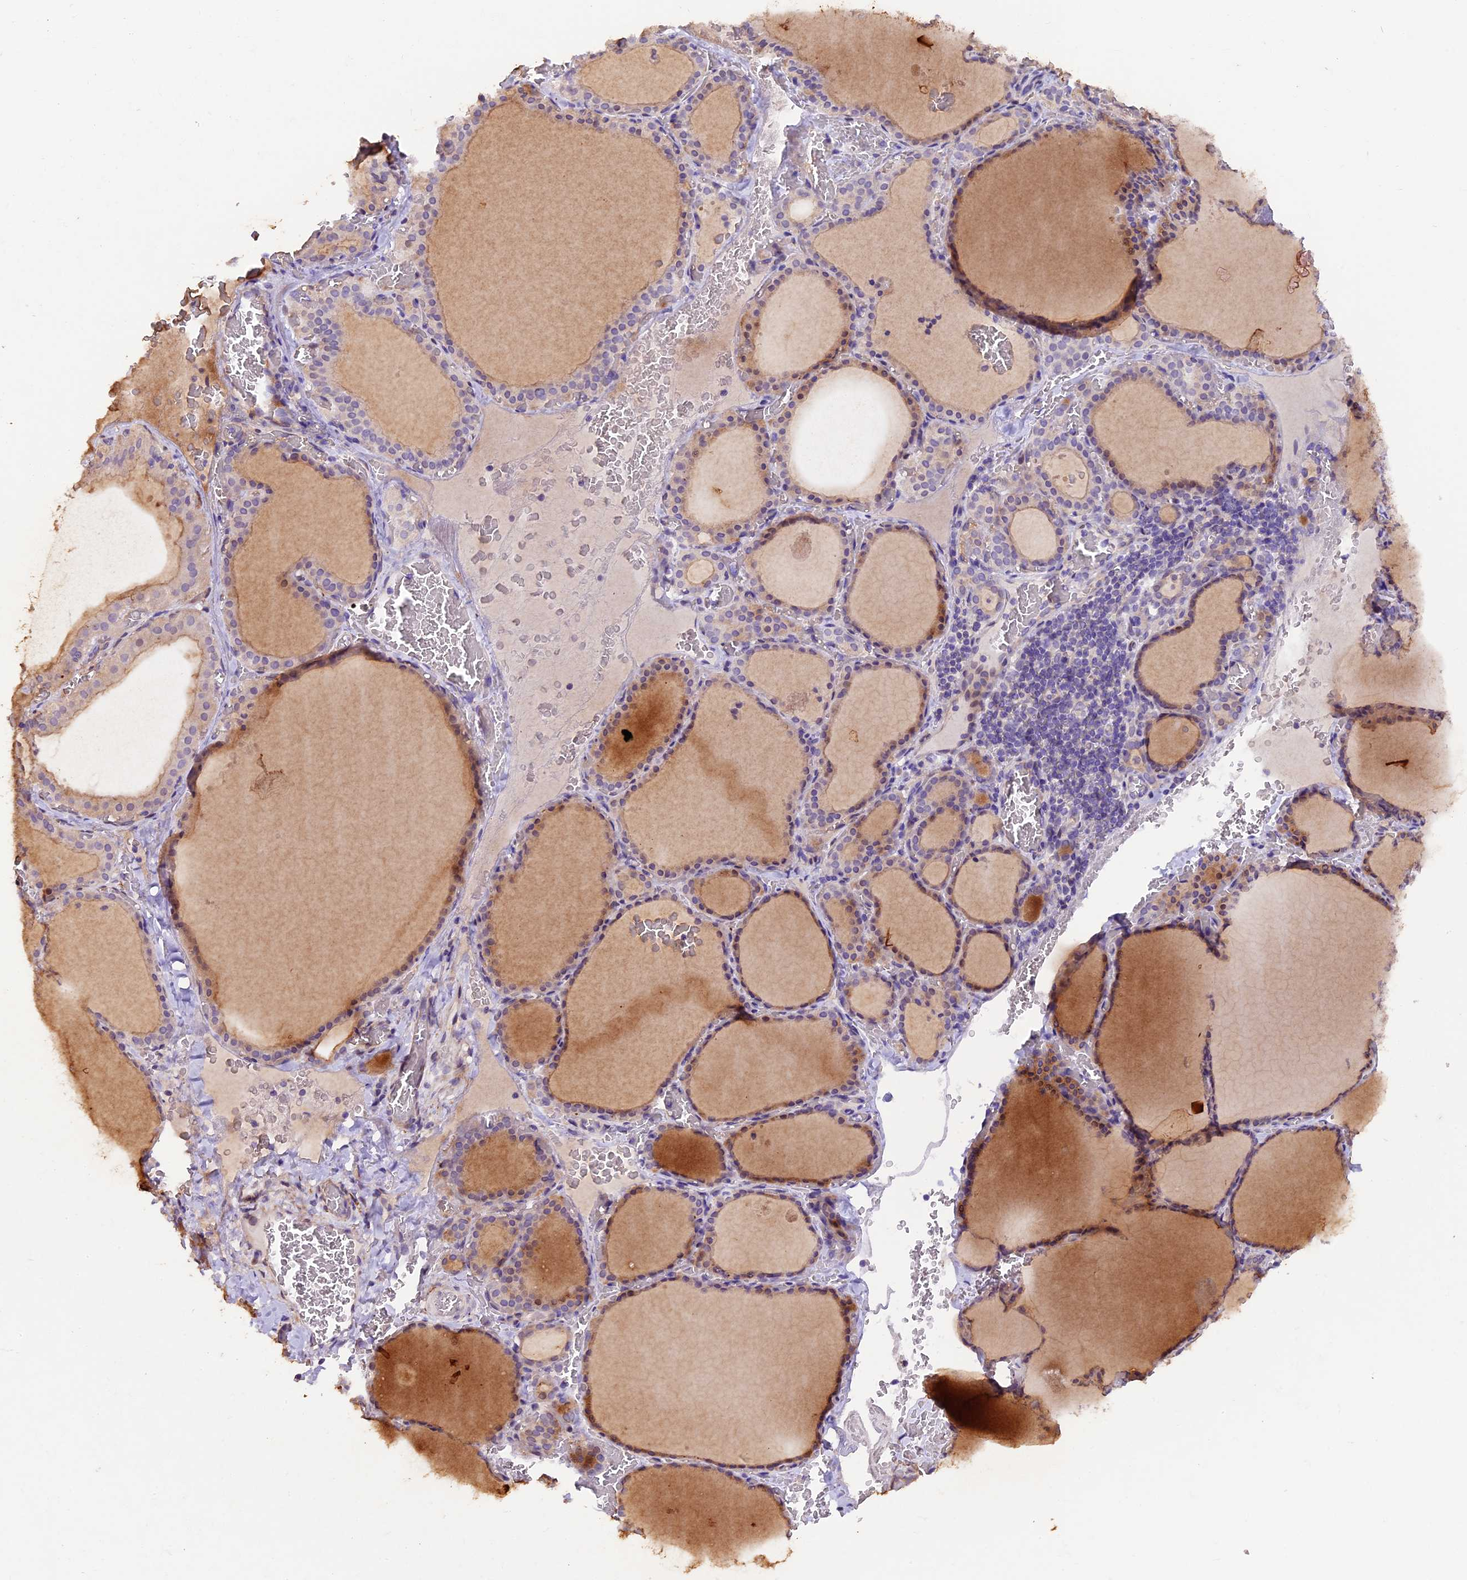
{"staining": {"intensity": "moderate", "quantity": ">75%", "location": "cytoplasmic/membranous"}, "tissue": "thyroid gland", "cell_type": "Glandular cells", "image_type": "normal", "snomed": [{"axis": "morphology", "description": "Normal tissue, NOS"}, {"axis": "topography", "description": "Thyroid gland"}], "caption": "Immunohistochemical staining of benign human thyroid gland shows medium levels of moderate cytoplasmic/membranous expression in about >75% of glandular cells.", "gene": "NCK2", "patient": {"sex": "female", "age": 39}}